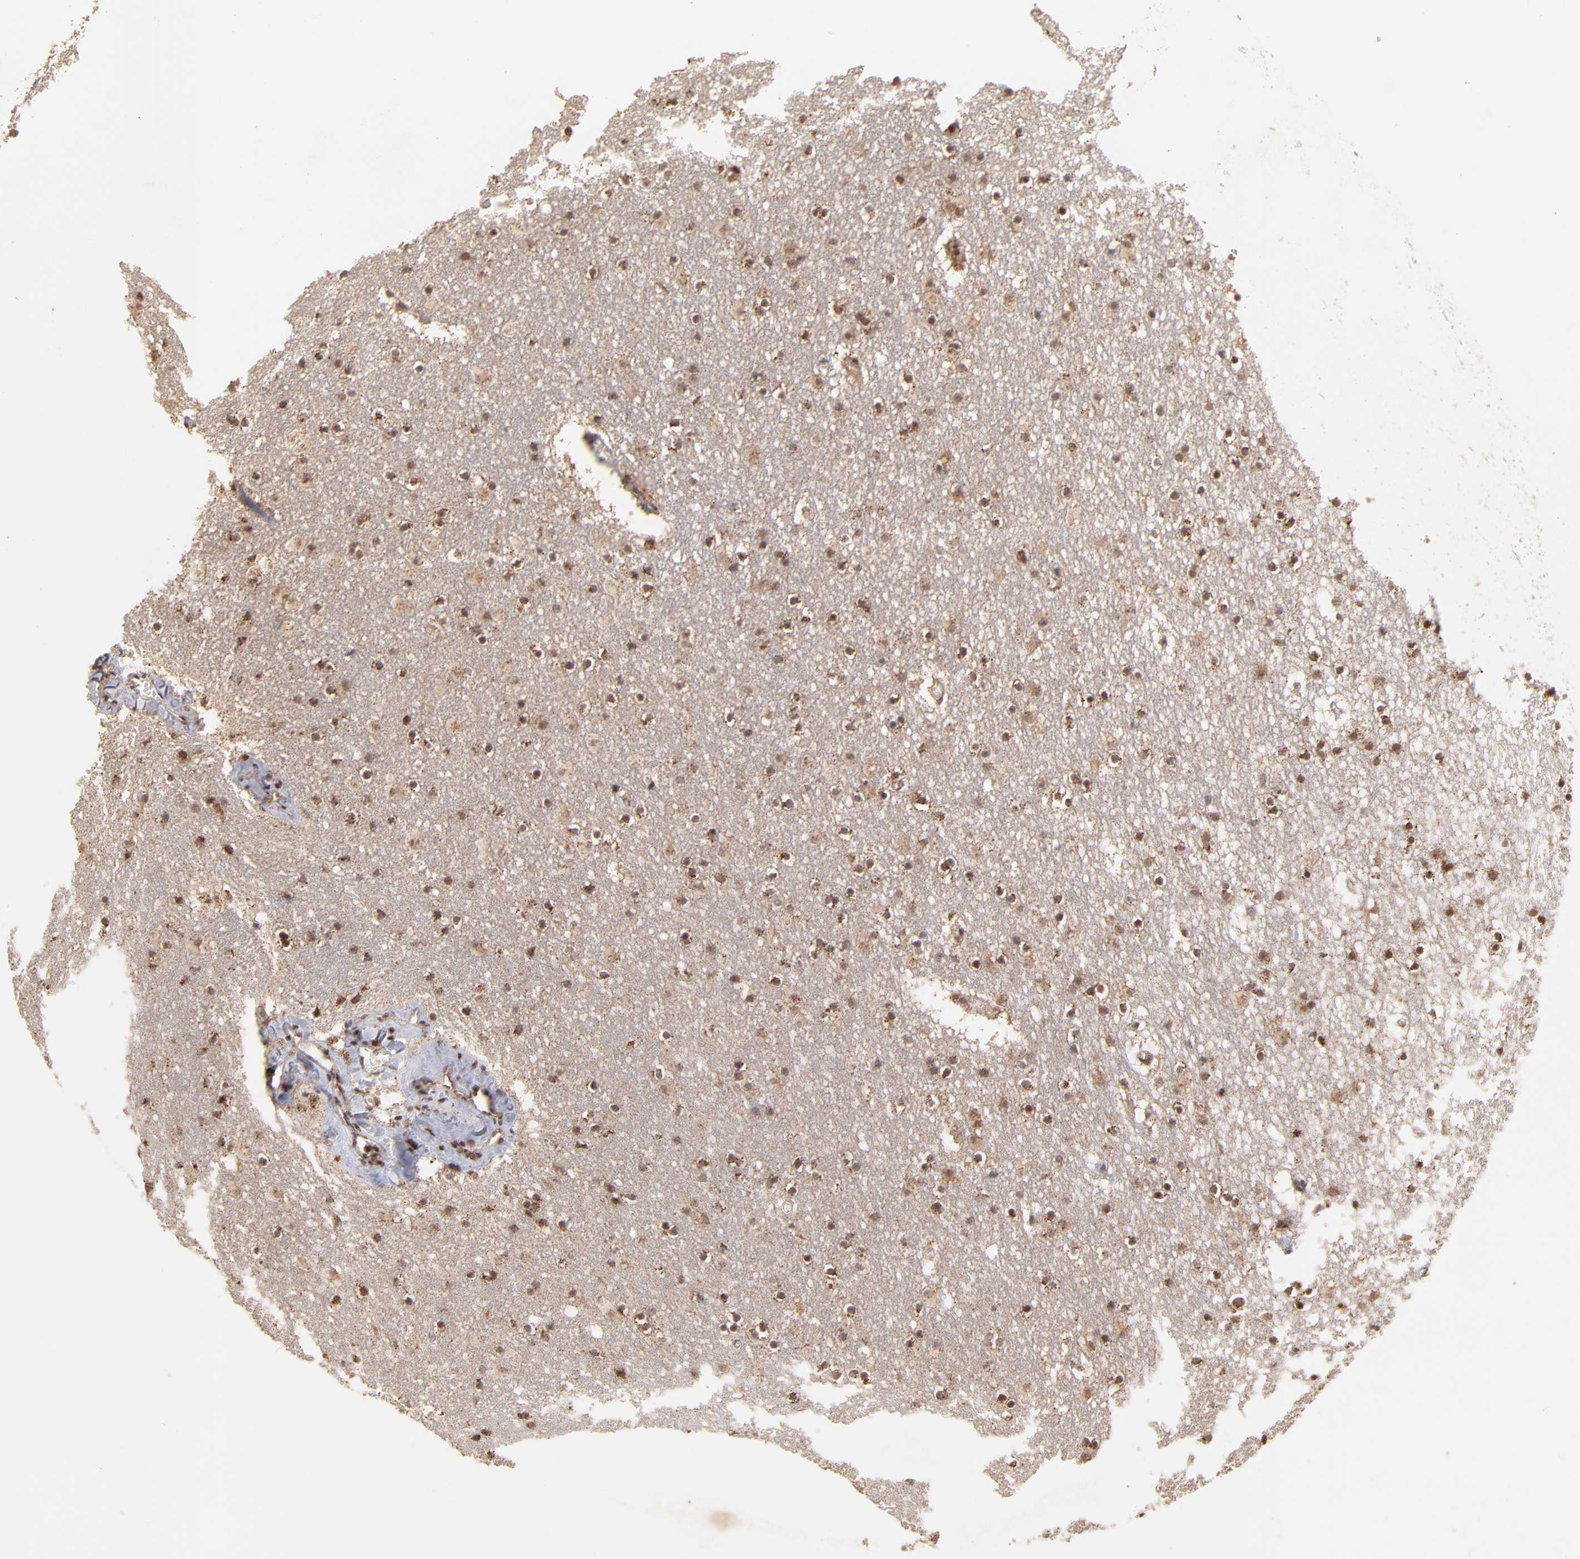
{"staining": {"intensity": "moderate", "quantity": ">75%", "location": "cytoplasmic/membranous,nuclear"}, "tissue": "caudate", "cell_type": "Glial cells", "image_type": "normal", "snomed": [{"axis": "morphology", "description": "Normal tissue, NOS"}, {"axis": "topography", "description": "Lateral ventricle wall"}], "caption": "IHC (DAB (3,3'-diaminobenzidine)) staining of unremarkable human caudate demonstrates moderate cytoplasmic/membranous,nuclear protein positivity in approximately >75% of glial cells.", "gene": "MED15", "patient": {"sex": "male", "age": 45}}